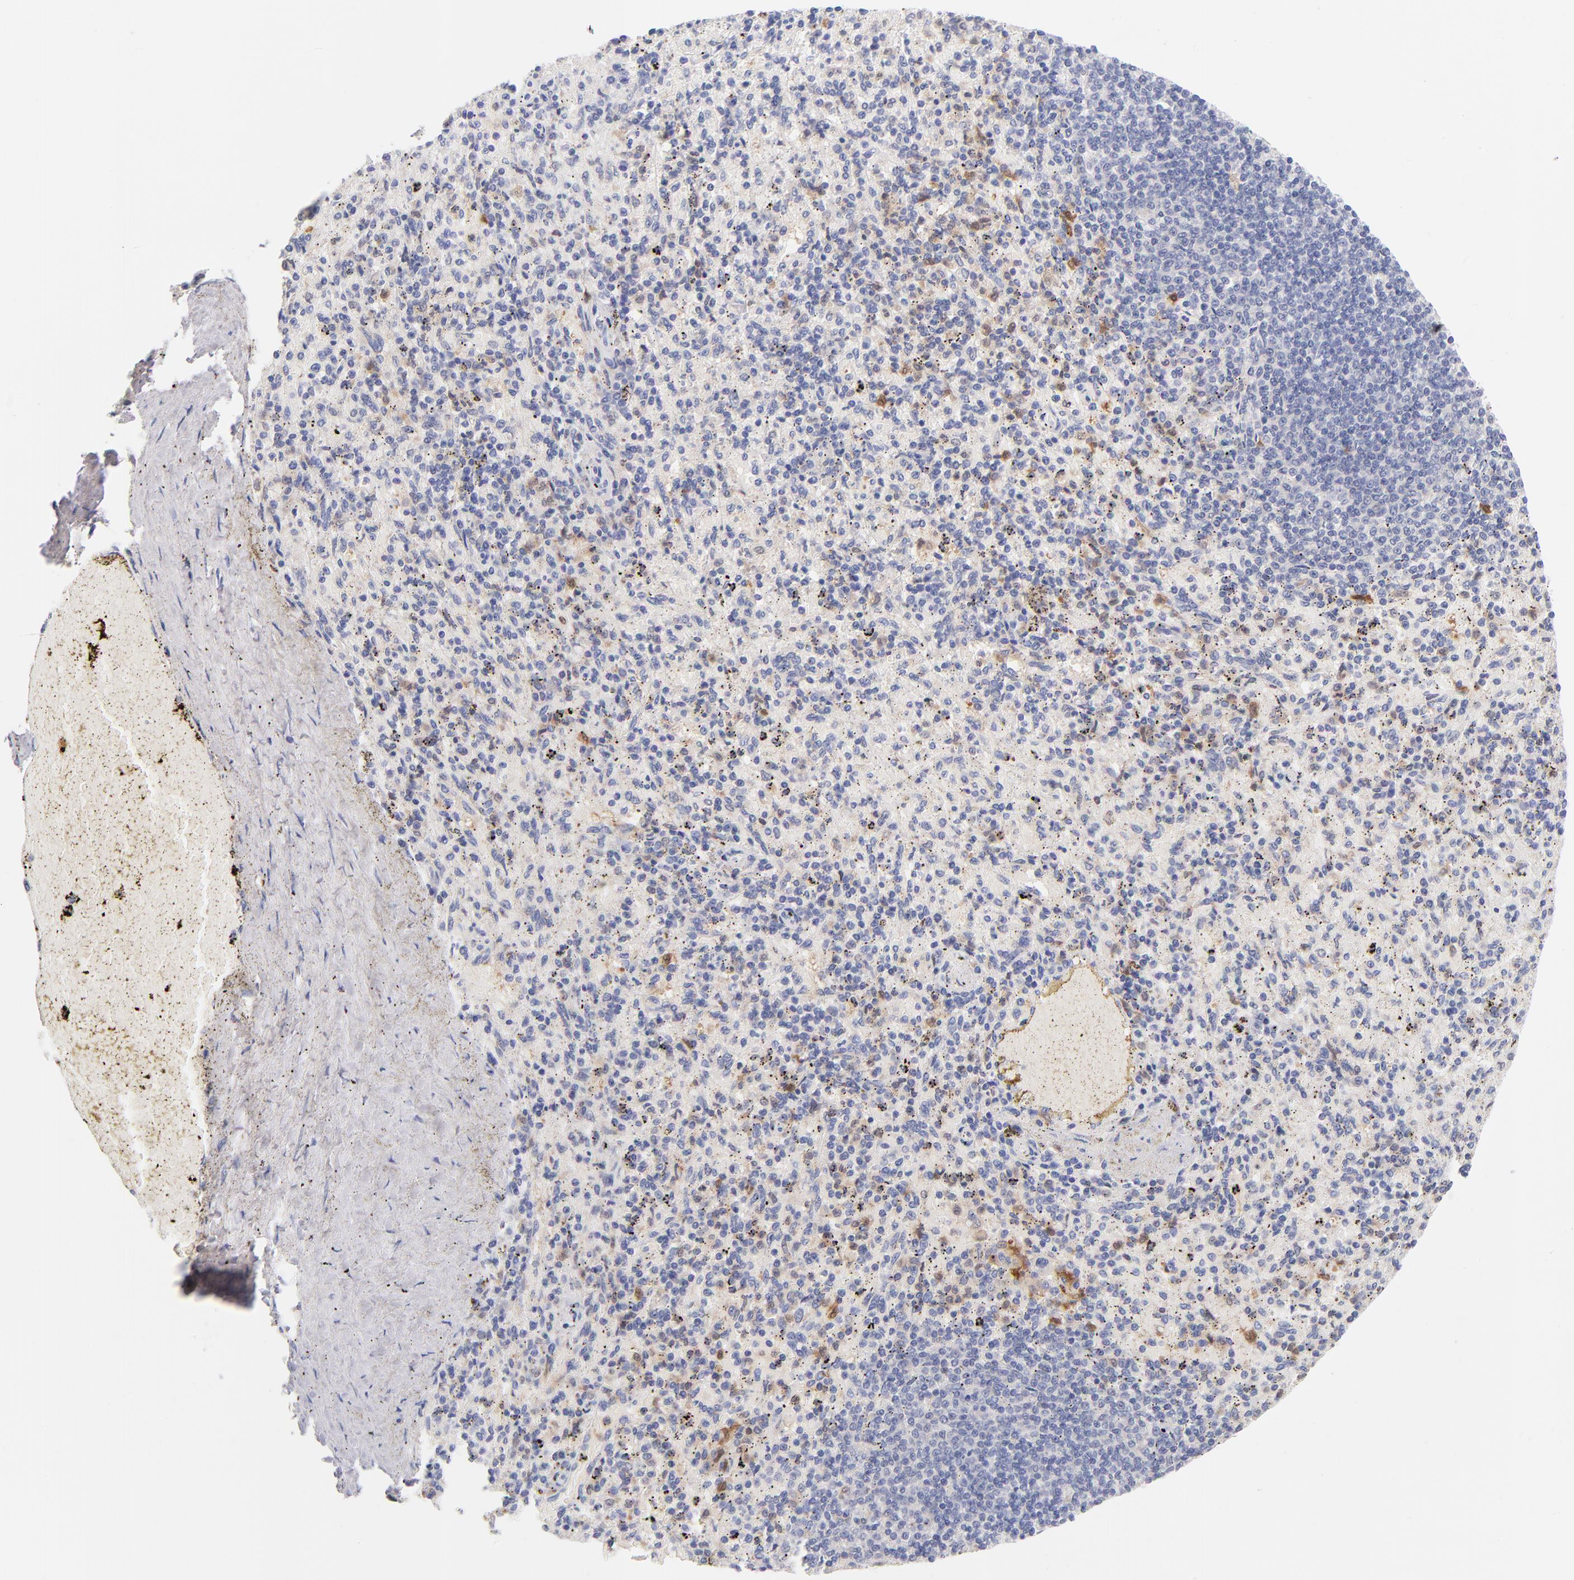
{"staining": {"intensity": "moderate", "quantity": ">75%", "location": "cytoplasmic/membranous"}, "tissue": "spleen", "cell_type": "Cells in red pulp", "image_type": "normal", "snomed": [{"axis": "morphology", "description": "Normal tissue, NOS"}, {"axis": "topography", "description": "Spleen"}], "caption": "High-power microscopy captured an immunohistochemistry (IHC) histopathology image of normal spleen, revealing moderate cytoplasmic/membranous positivity in approximately >75% of cells in red pulp. (DAB = brown stain, brightfield microscopy at high magnification).", "gene": "BID", "patient": {"sex": "female", "age": 43}}